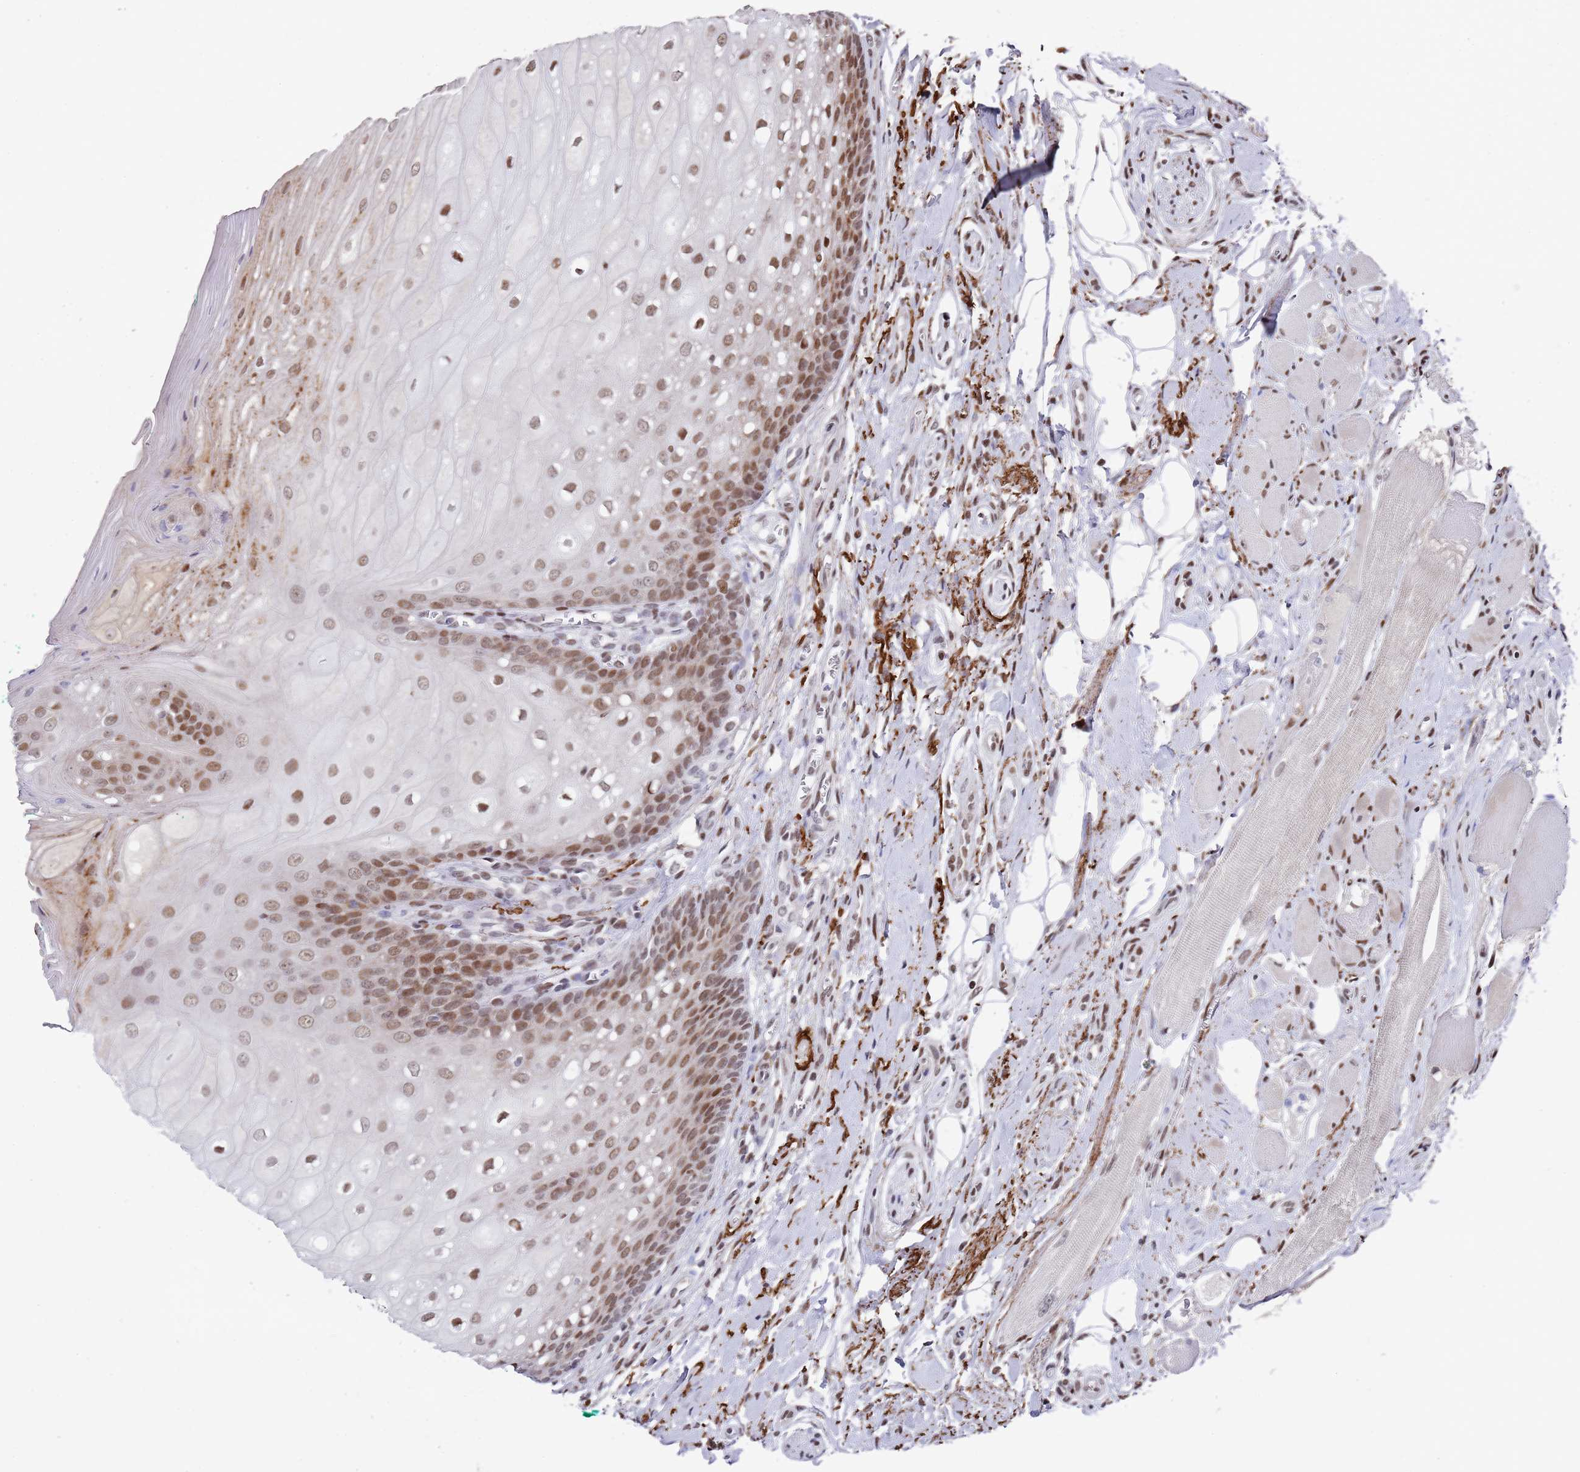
{"staining": {"intensity": "moderate", "quantity": ">75%", "location": "nuclear"}, "tissue": "oral mucosa", "cell_type": "Squamous epithelial cells", "image_type": "normal", "snomed": [{"axis": "morphology", "description": "Normal tissue, NOS"}, {"axis": "morphology", "description": "Squamous cell carcinoma, NOS"}, {"axis": "topography", "description": "Oral tissue"}, {"axis": "topography", "description": "Tounge, NOS"}, {"axis": "topography", "description": "Head-Neck"}], "caption": "Immunohistochemistry (IHC) (DAB) staining of normal oral mucosa displays moderate nuclear protein expression in approximately >75% of squamous epithelial cells. The staining was performed using DAB (3,3'-diaminobenzidine), with brown indicating positive protein expression. Nuclei are stained blue with hematoxylin.", "gene": "COPS6", "patient": {"sex": "male", "age": 79}}